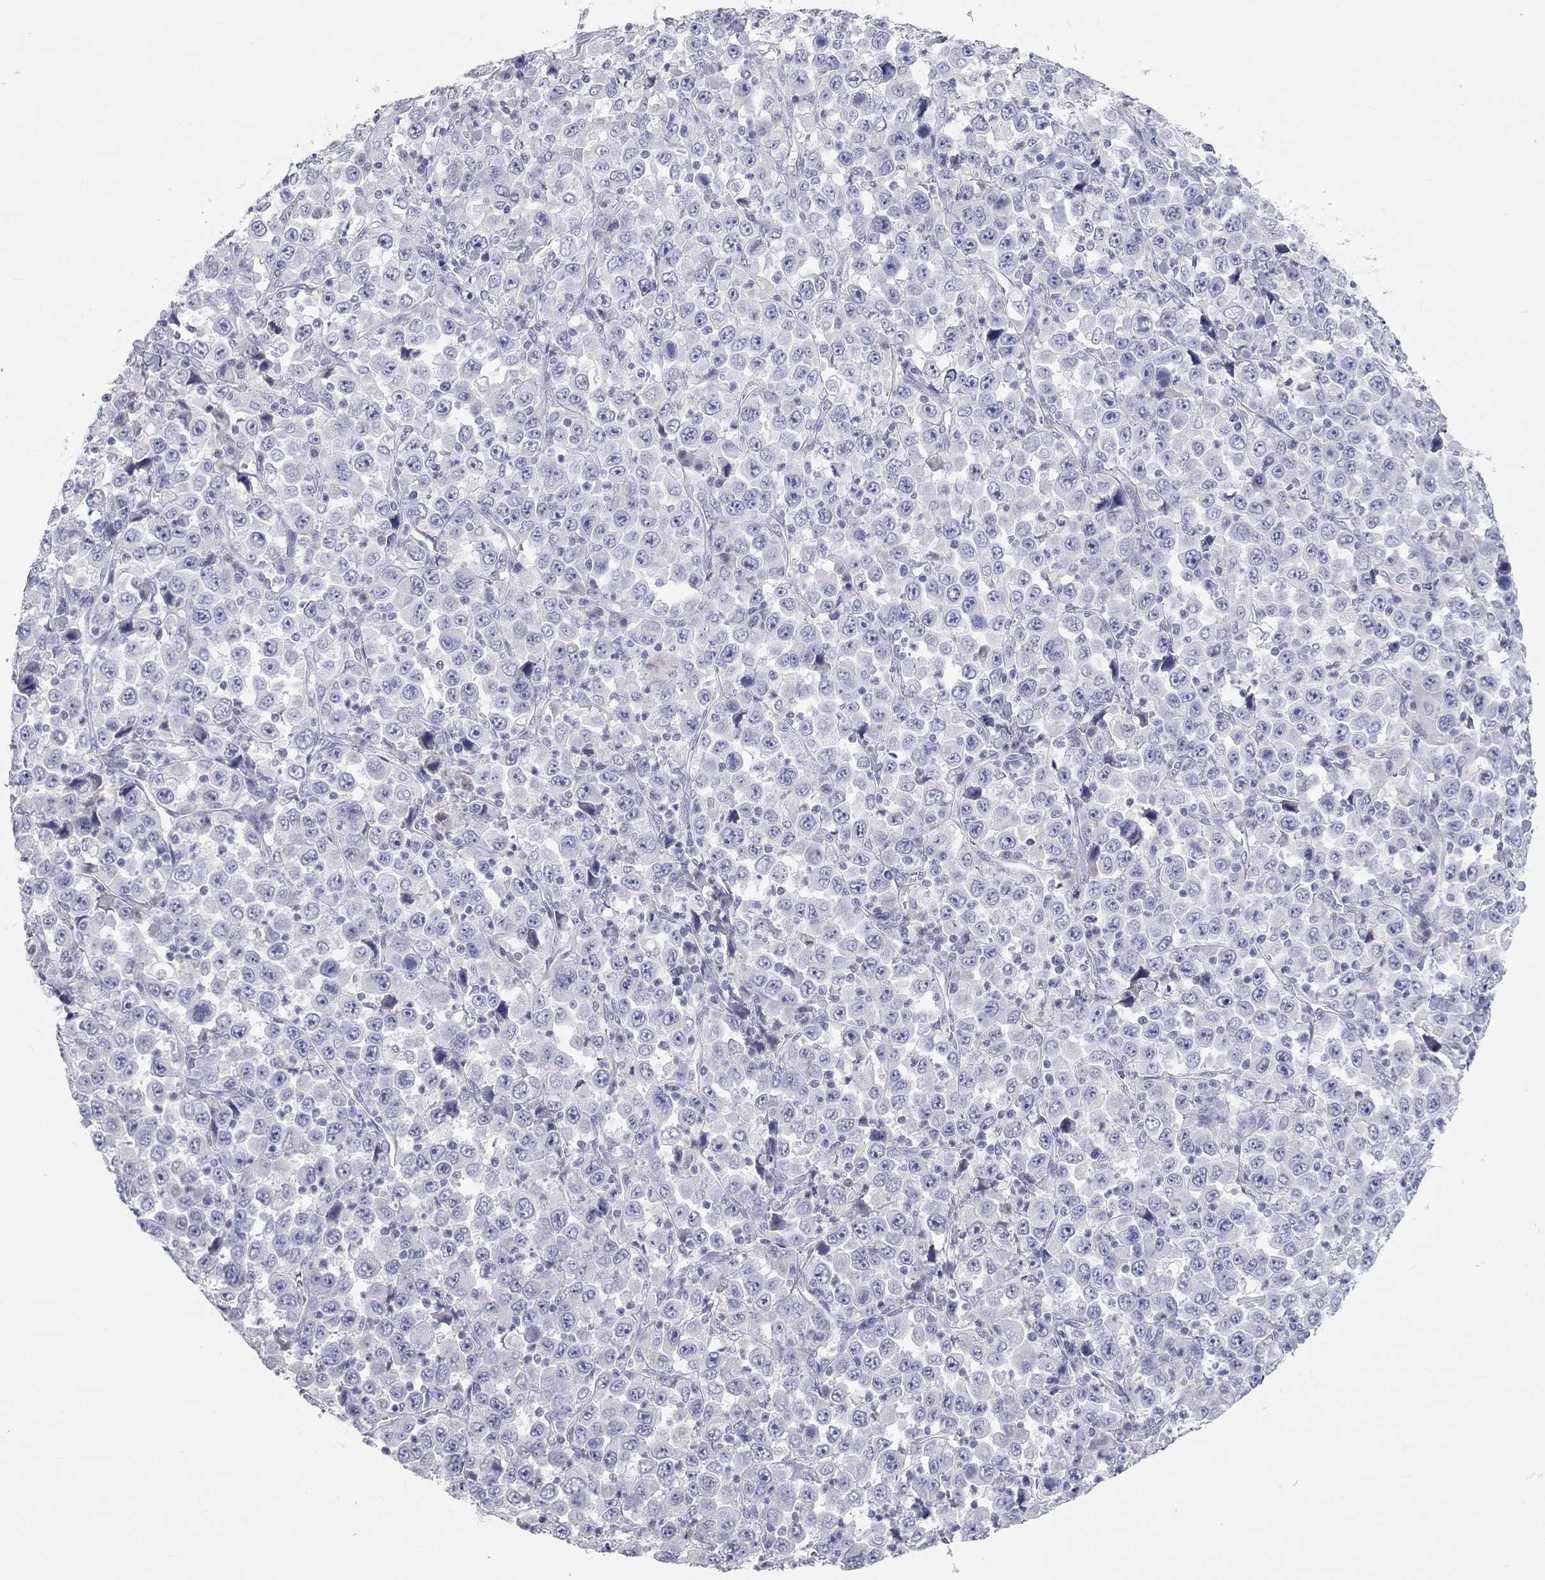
{"staining": {"intensity": "negative", "quantity": "none", "location": "none"}, "tissue": "stomach cancer", "cell_type": "Tumor cells", "image_type": "cancer", "snomed": [{"axis": "morphology", "description": "Normal tissue, NOS"}, {"axis": "morphology", "description": "Adenocarcinoma, NOS"}, {"axis": "topography", "description": "Stomach, upper"}, {"axis": "topography", "description": "Stomach"}], "caption": "Stomach adenocarcinoma stained for a protein using IHC reveals no staining tumor cells.", "gene": "ST7L", "patient": {"sex": "male", "age": 59}}